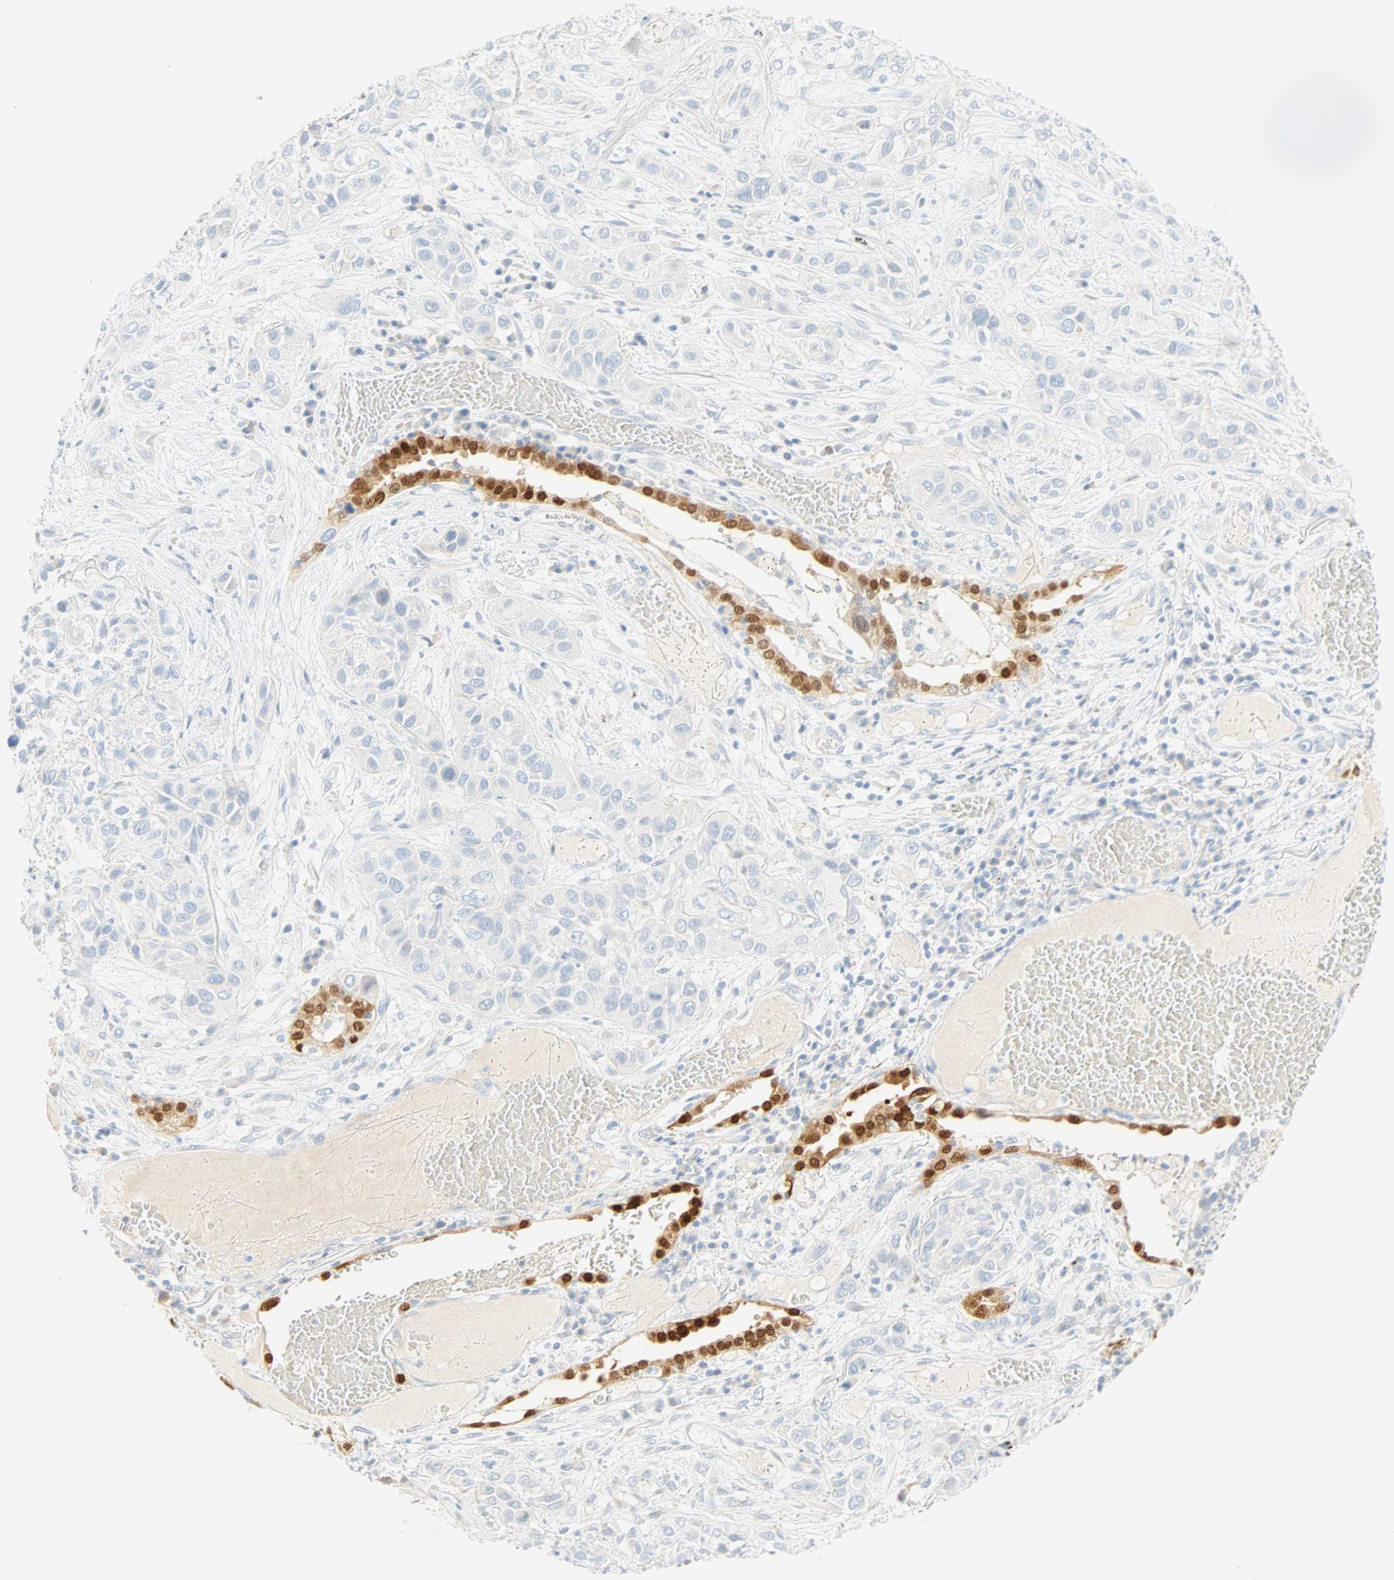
{"staining": {"intensity": "negative", "quantity": "none", "location": "none"}, "tissue": "lung cancer", "cell_type": "Tumor cells", "image_type": "cancer", "snomed": [{"axis": "morphology", "description": "Squamous cell carcinoma, NOS"}, {"axis": "topography", "description": "Lung"}], "caption": "Immunohistochemical staining of lung cancer shows no significant positivity in tumor cells.", "gene": "SELENBP1", "patient": {"sex": "male", "age": 71}}